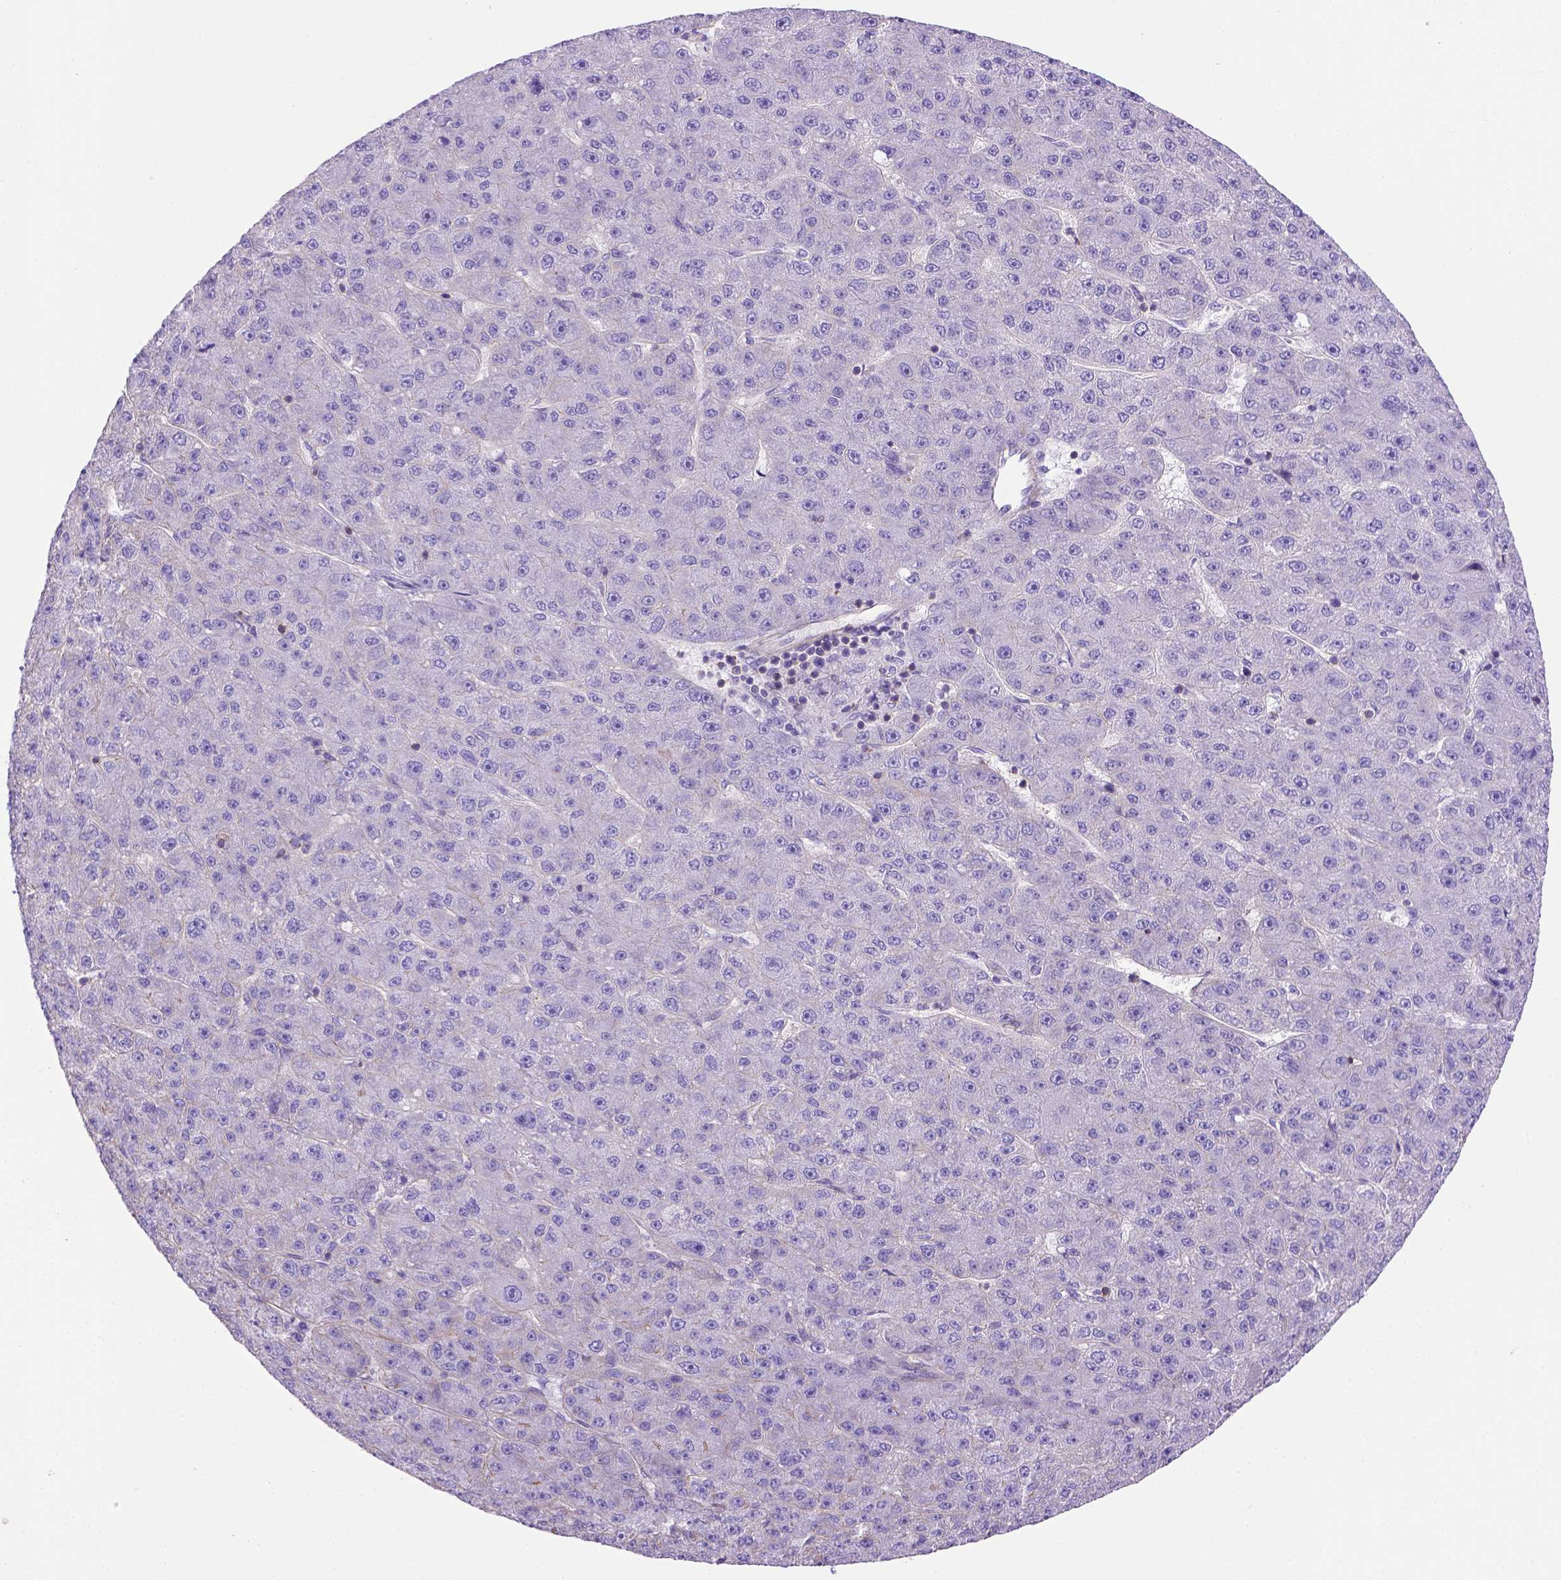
{"staining": {"intensity": "moderate", "quantity": "25%-75%", "location": "cytoplasmic/membranous"}, "tissue": "liver cancer", "cell_type": "Tumor cells", "image_type": "cancer", "snomed": [{"axis": "morphology", "description": "Carcinoma, Hepatocellular, NOS"}, {"axis": "topography", "description": "Liver"}], "caption": "The micrograph displays immunohistochemical staining of liver hepatocellular carcinoma. There is moderate cytoplasmic/membranous positivity is appreciated in approximately 25%-75% of tumor cells.", "gene": "PEX12", "patient": {"sex": "male", "age": 67}}